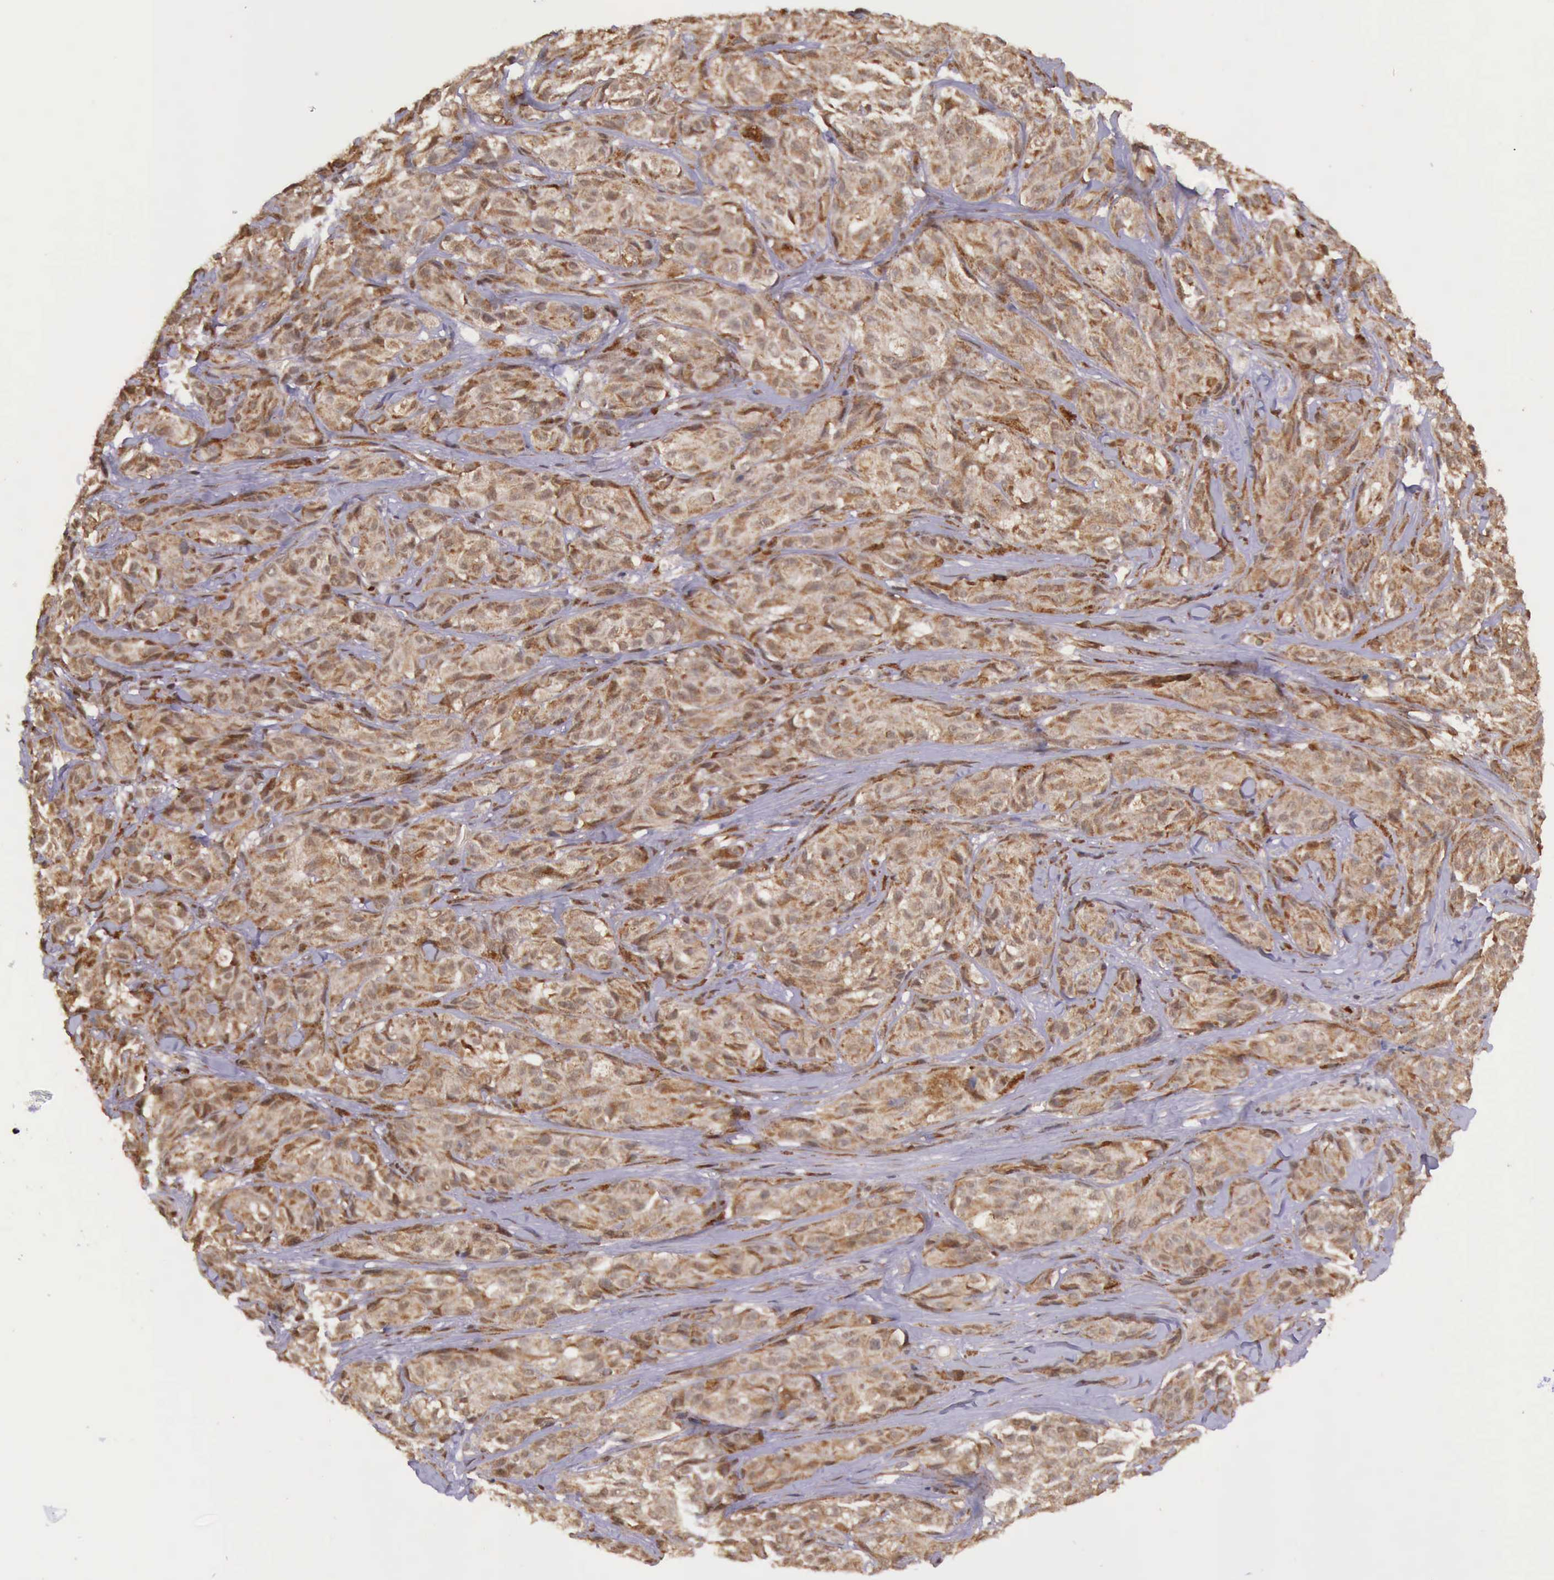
{"staining": {"intensity": "strong", "quantity": ">75%", "location": "cytoplasmic/membranous"}, "tissue": "melanoma", "cell_type": "Tumor cells", "image_type": "cancer", "snomed": [{"axis": "morphology", "description": "Malignant melanoma, NOS"}, {"axis": "topography", "description": "Skin"}], "caption": "IHC (DAB (3,3'-diaminobenzidine)) staining of malignant melanoma demonstrates strong cytoplasmic/membranous protein expression in about >75% of tumor cells.", "gene": "ARMCX3", "patient": {"sex": "male", "age": 56}}